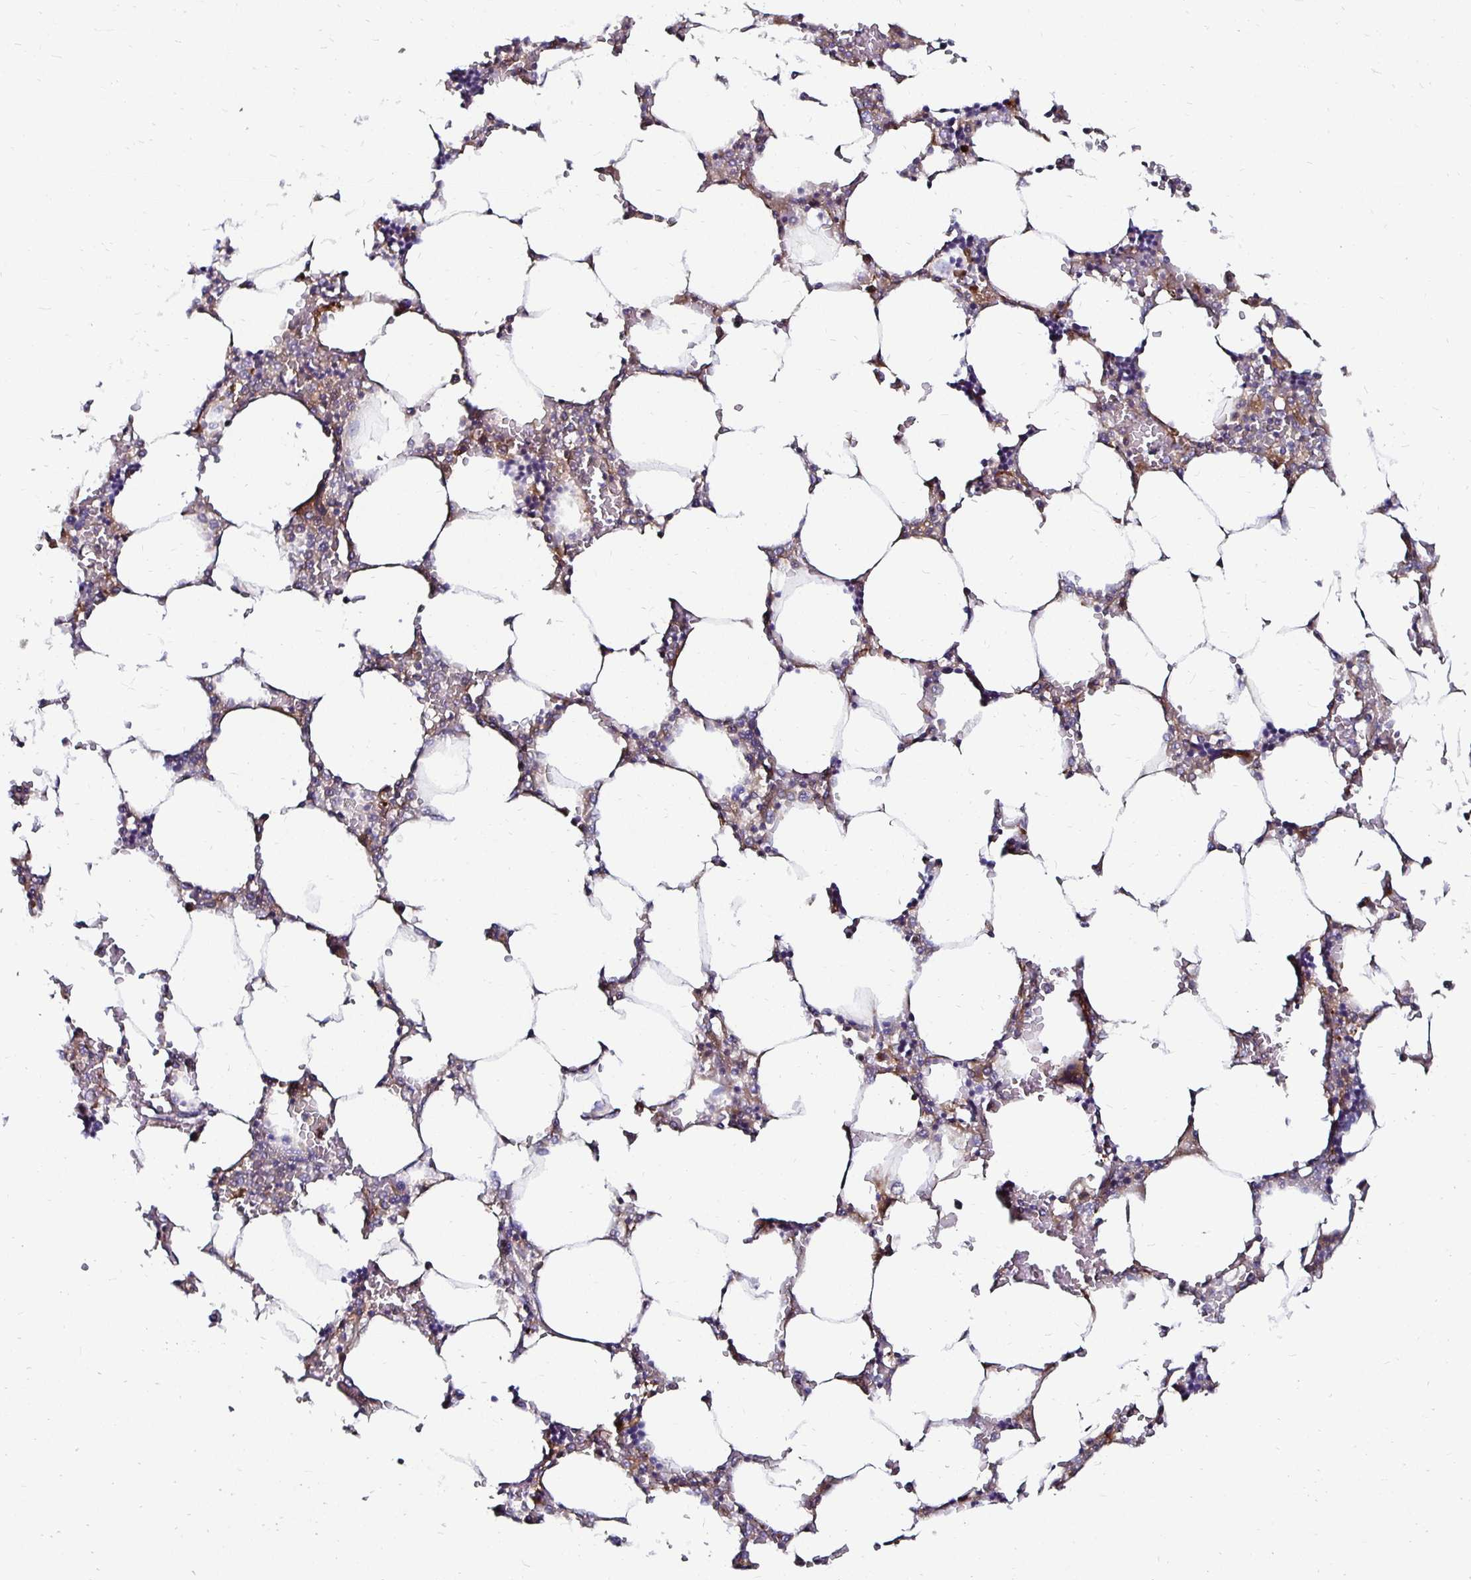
{"staining": {"intensity": "weak", "quantity": "<25%", "location": "cytoplasmic/membranous"}, "tissue": "bone marrow", "cell_type": "Hematopoietic cells", "image_type": "normal", "snomed": [{"axis": "morphology", "description": "Normal tissue, NOS"}, {"axis": "topography", "description": "Bone marrow"}], "caption": "Hematopoietic cells show no significant protein positivity in normal bone marrow. The staining is performed using DAB (3,3'-diaminobenzidine) brown chromogen with nuclei counter-stained in using hematoxylin.", "gene": "NCSTN", "patient": {"sex": "male", "age": 64}}